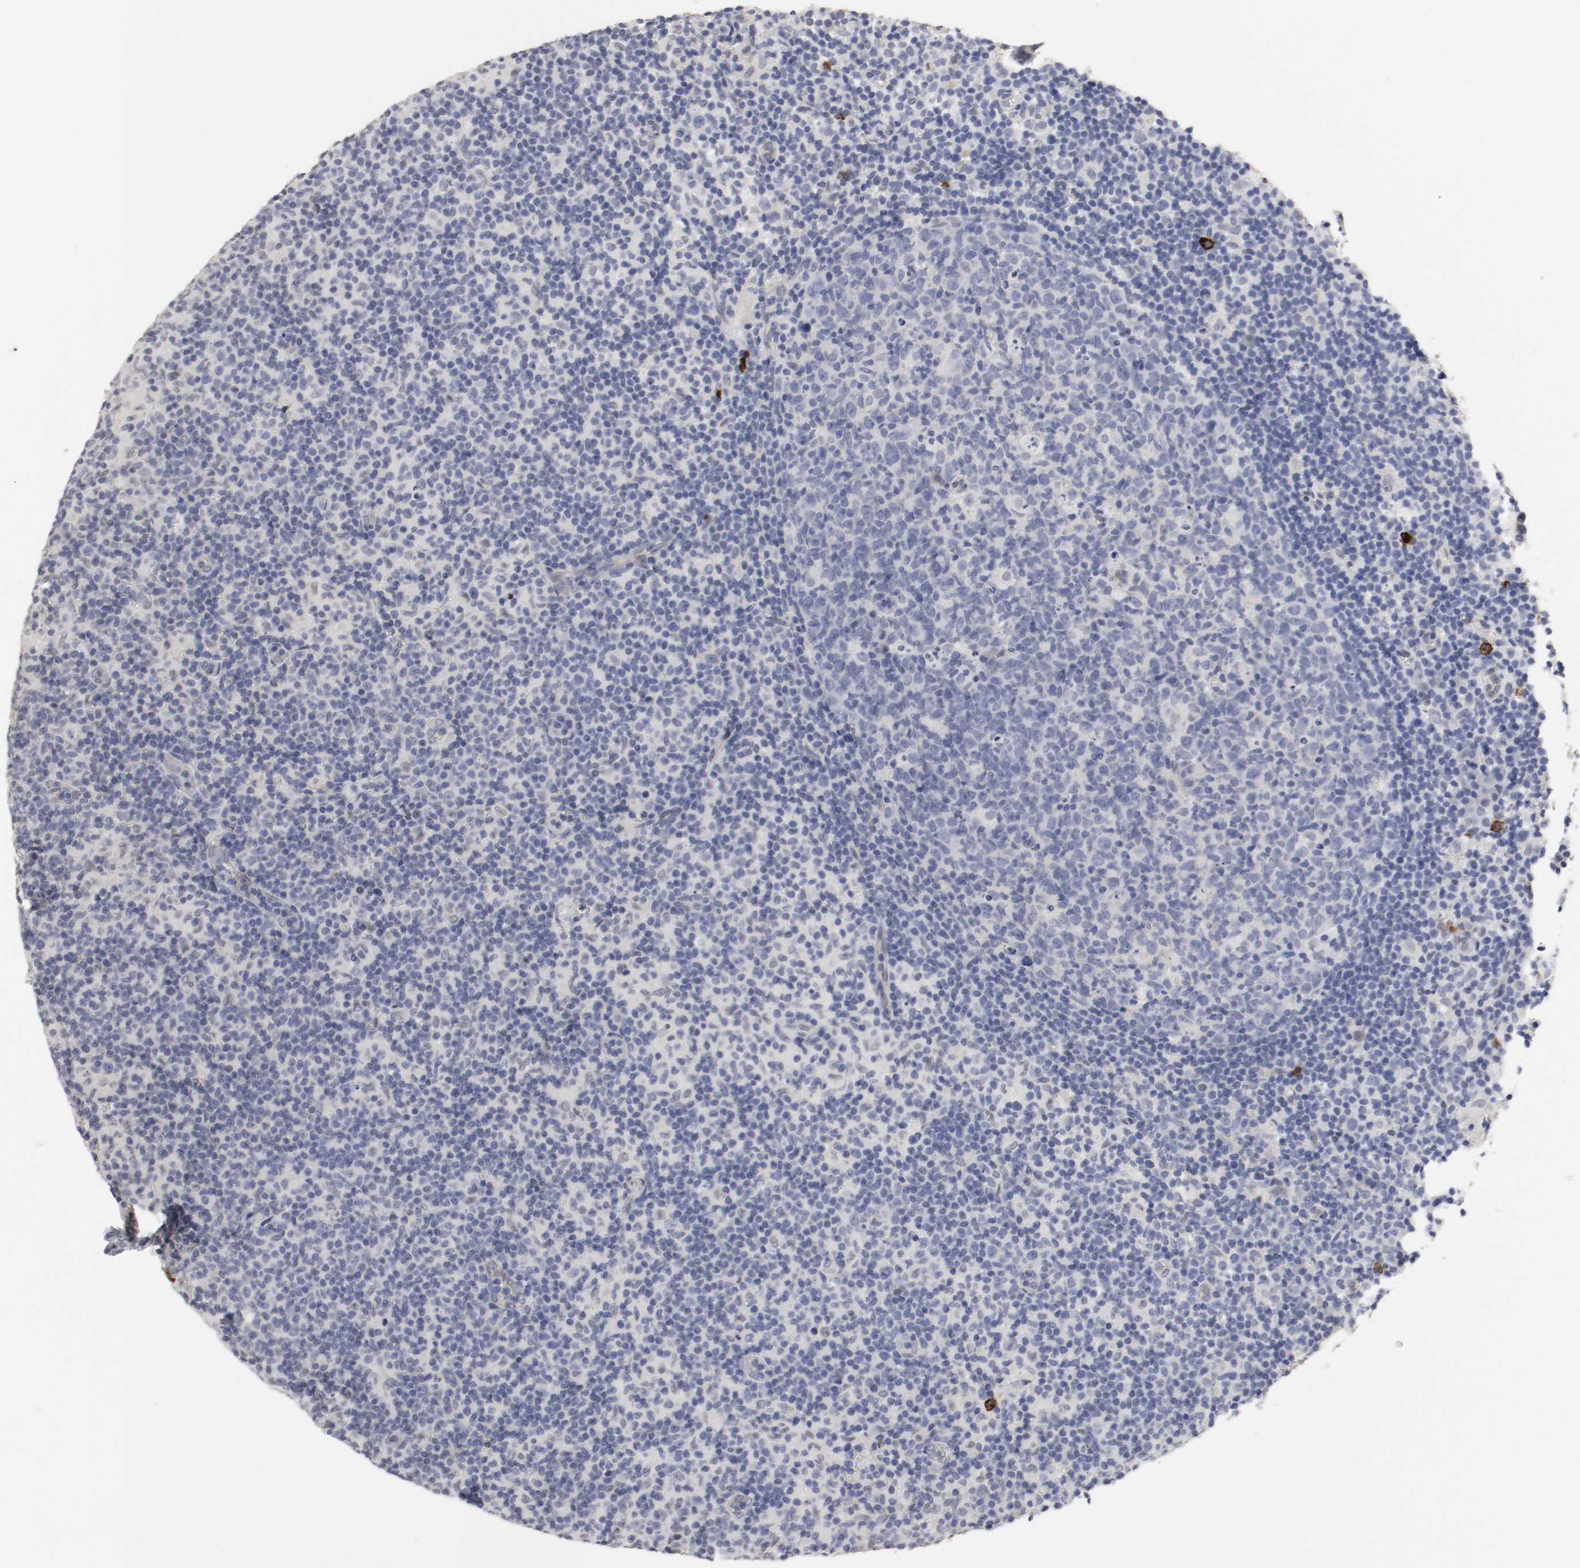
{"staining": {"intensity": "negative", "quantity": "none", "location": "none"}, "tissue": "lymph node", "cell_type": "Germinal center cells", "image_type": "normal", "snomed": [{"axis": "morphology", "description": "Normal tissue, NOS"}, {"axis": "morphology", "description": "Inflammation, NOS"}, {"axis": "topography", "description": "Lymph node"}], "caption": "DAB immunohistochemical staining of unremarkable lymph node displays no significant expression in germinal center cells.", "gene": "KIT", "patient": {"sex": "male", "age": 55}}